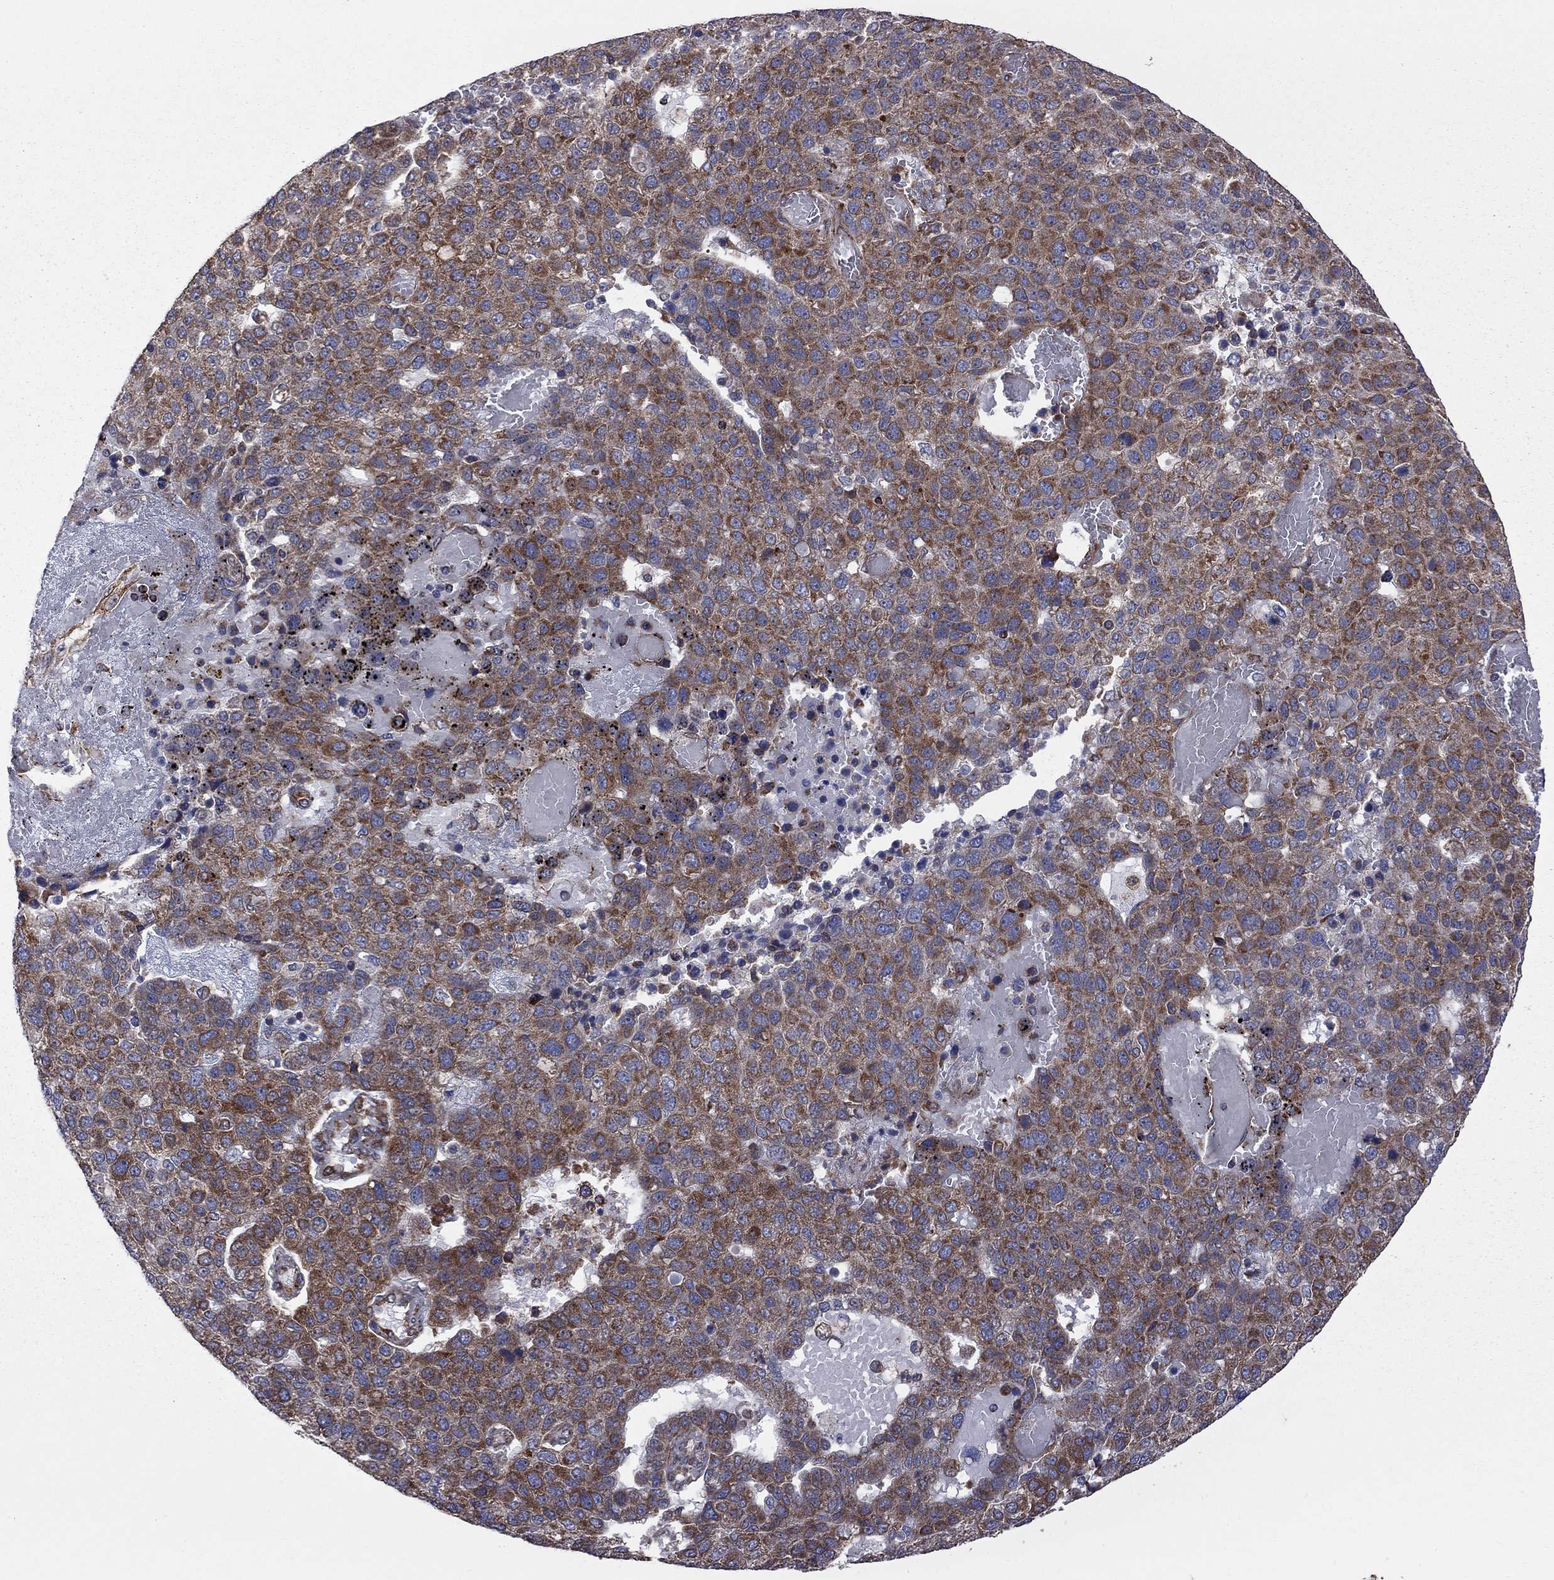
{"staining": {"intensity": "strong", "quantity": ">75%", "location": "cytoplasmic/membranous"}, "tissue": "pancreatic cancer", "cell_type": "Tumor cells", "image_type": "cancer", "snomed": [{"axis": "morphology", "description": "Adenocarcinoma, NOS"}, {"axis": "topography", "description": "Pancreas"}], "caption": "This histopathology image displays immunohistochemistry (IHC) staining of human pancreatic cancer, with high strong cytoplasmic/membranous positivity in about >75% of tumor cells.", "gene": "CLPTM1", "patient": {"sex": "female", "age": 61}}